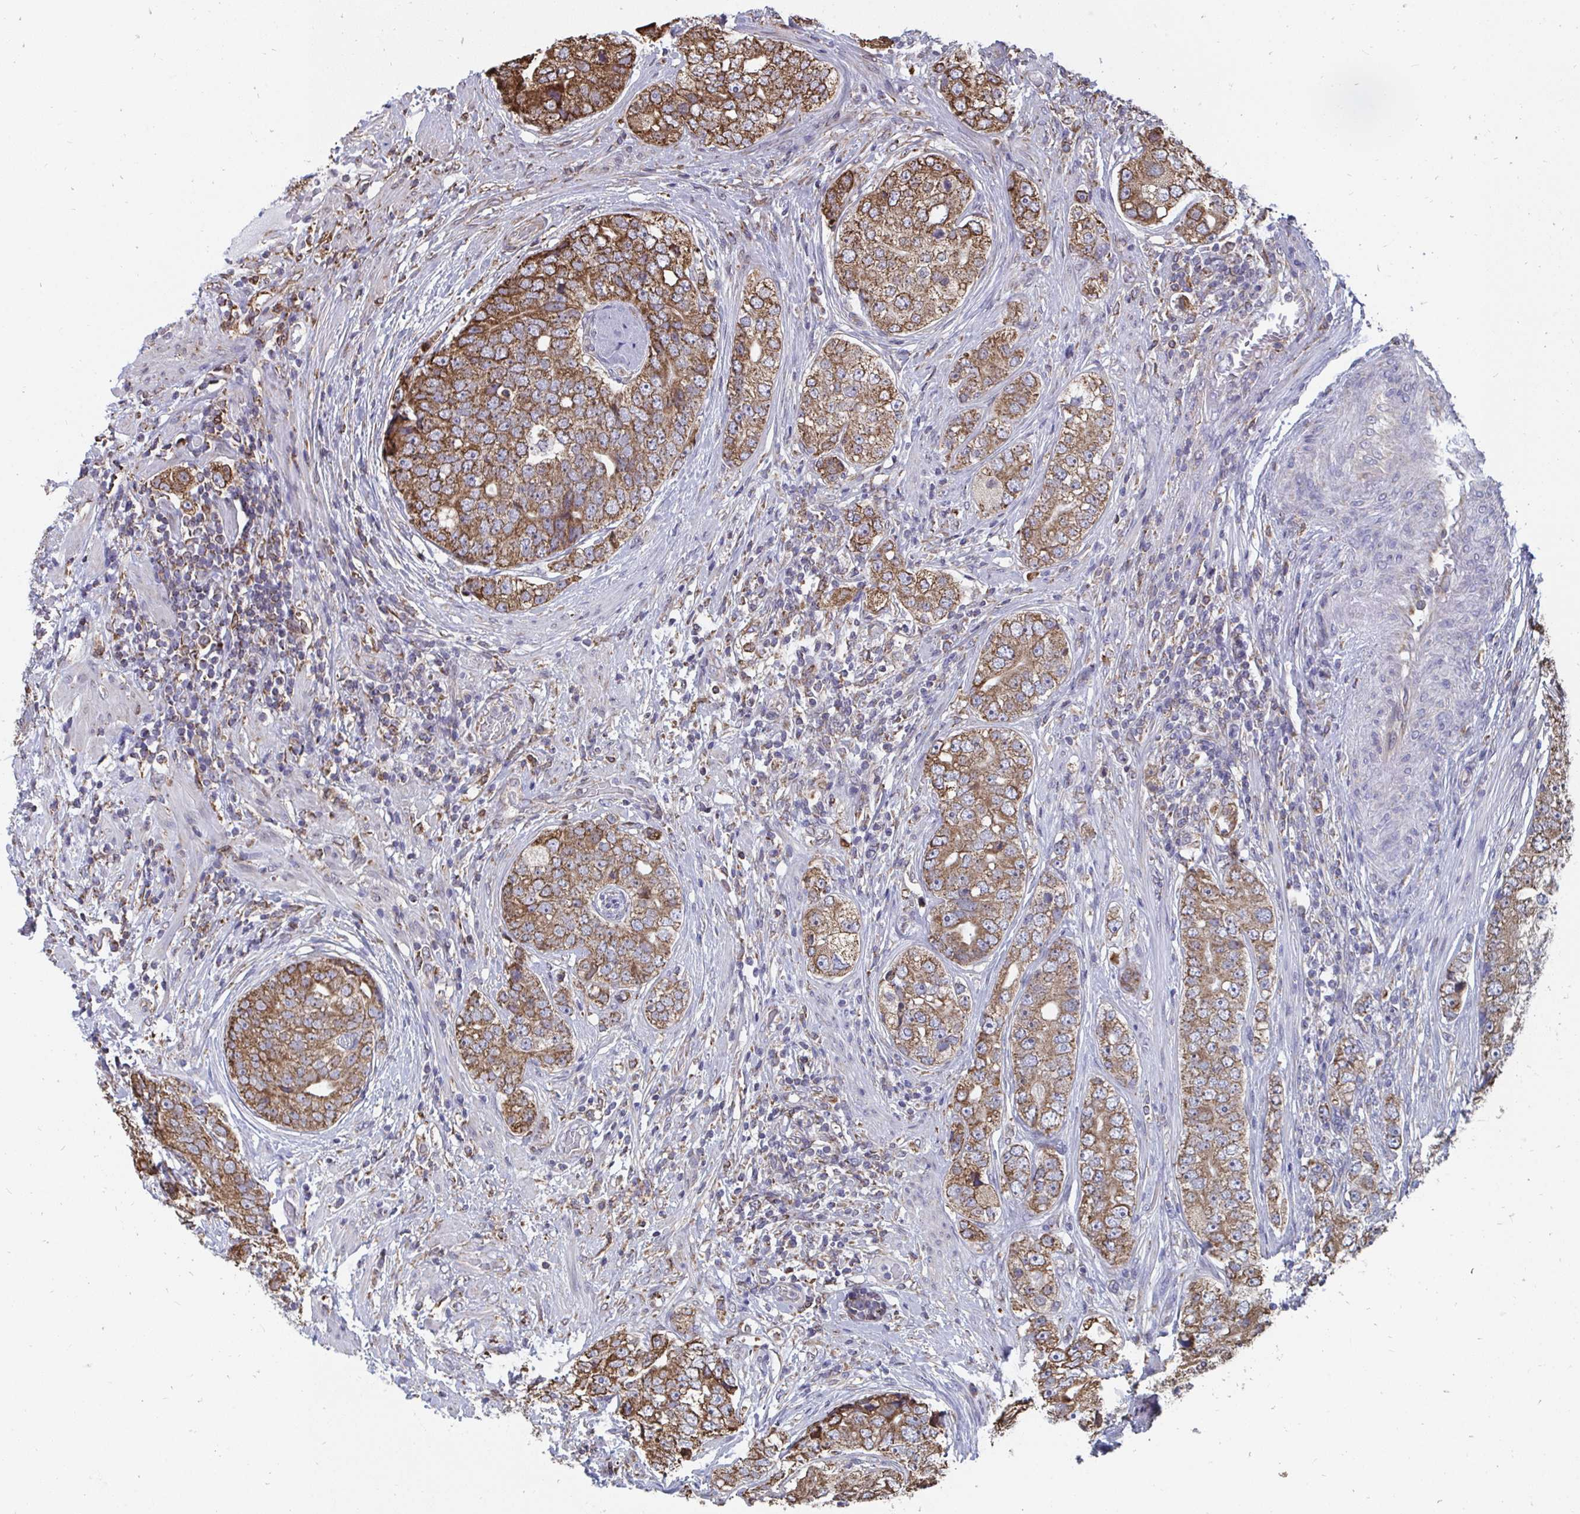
{"staining": {"intensity": "moderate", "quantity": ">75%", "location": "cytoplasmic/membranous"}, "tissue": "prostate cancer", "cell_type": "Tumor cells", "image_type": "cancer", "snomed": [{"axis": "morphology", "description": "Adenocarcinoma, High grade"}, {"axis": "topography", "description": "Prostate"}], "caption": "Brown immunohistochemical staining in human prostate high-grade adenocarcinoma shows moderate cytoplasmic/membranous expression in approximately >75% of tumor cells.", "gene": "ELAVL1", "patient": {"sex": "male", "age": 60}}